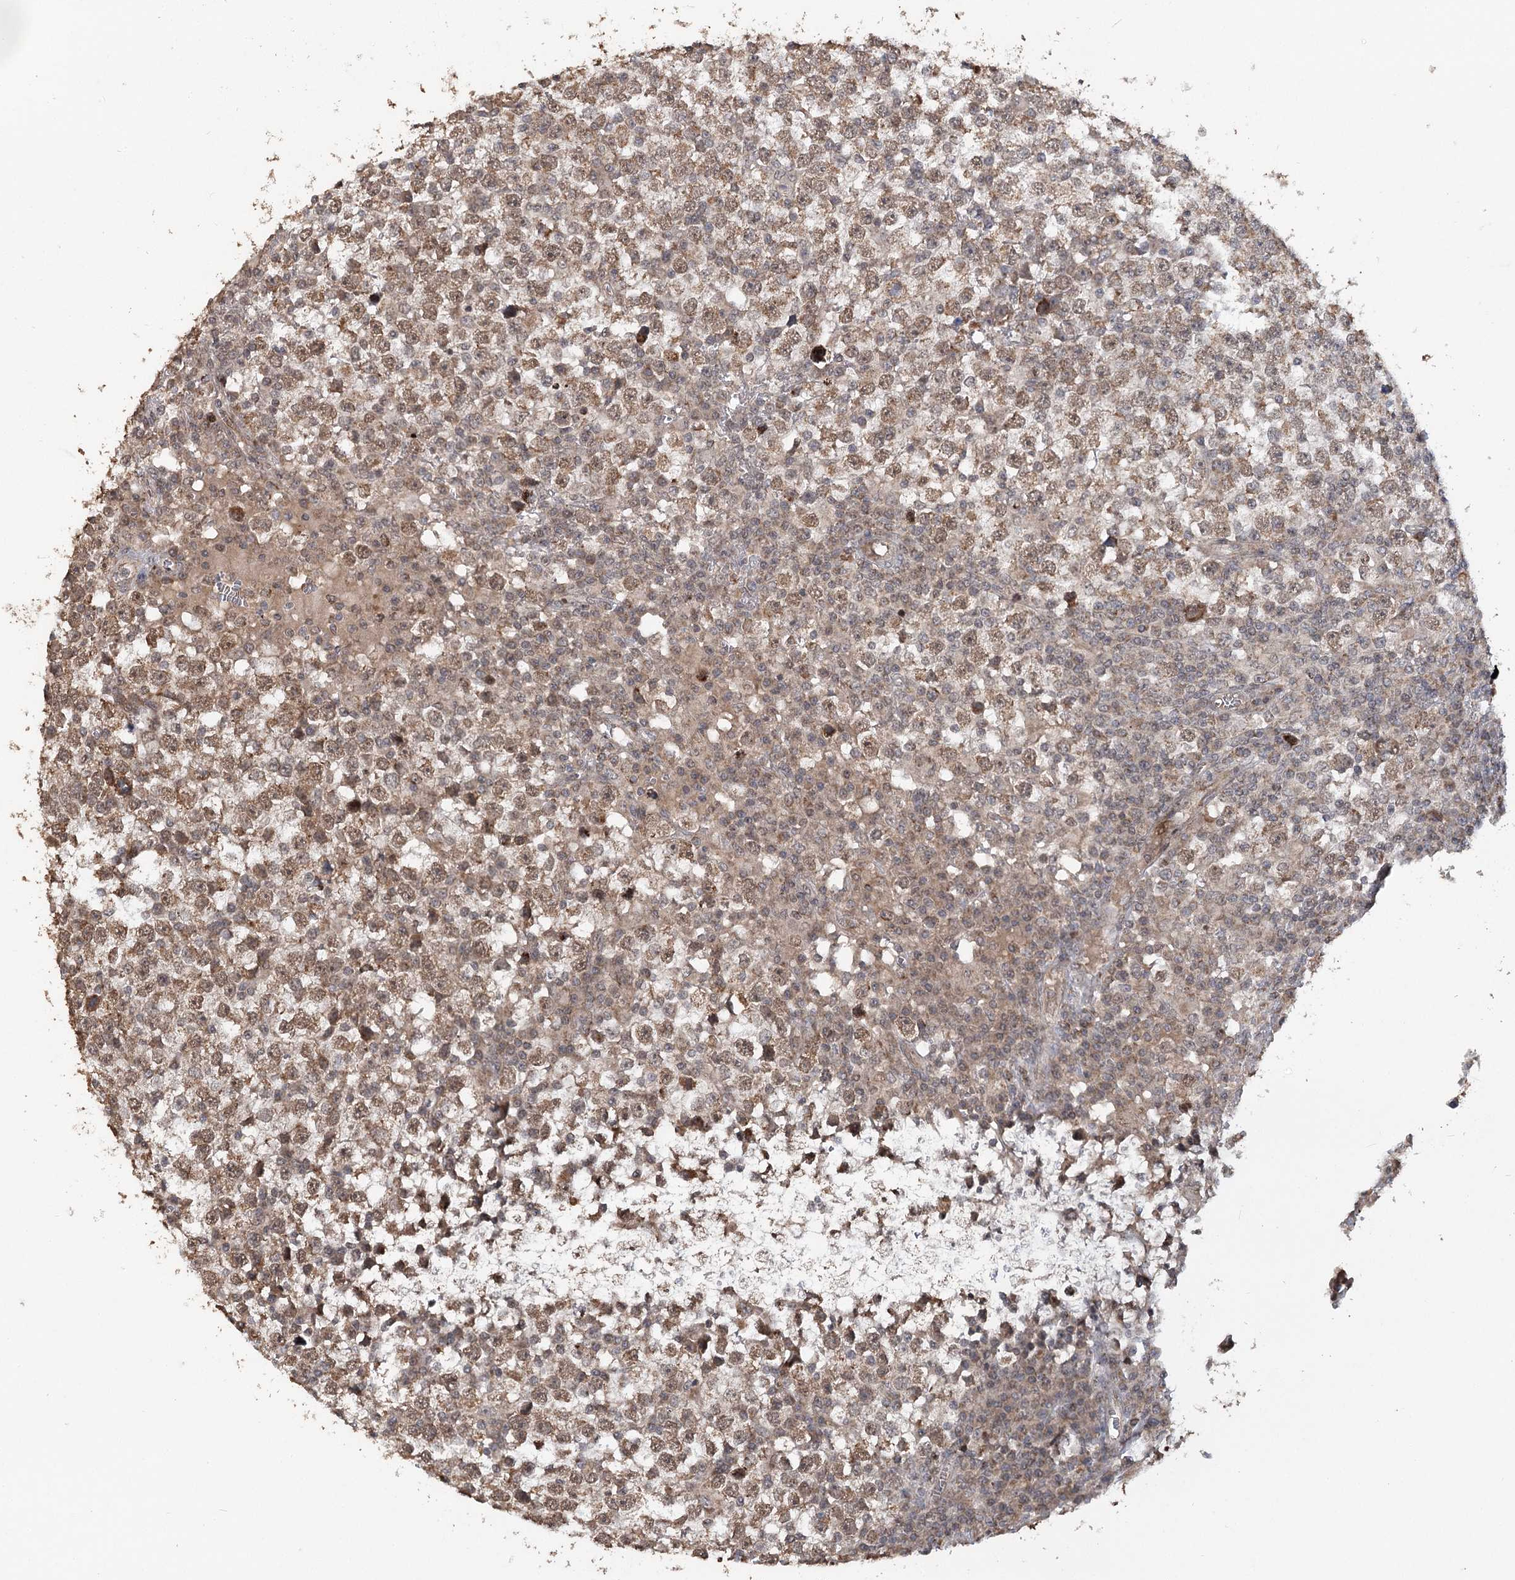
{"staining": {"intensity": "moderate", "quantity": ">75%", "location": "cytoplasmic/membranous"}, "tissue": "testis cancer", "cell_type": "Tumor cells", "image_type": "cancer", "snomed": [{"axis": "morphology", "description": "Seminoma, NOS"}, {"axis": "topography", "description": "Testis"}], "caption": "An image of testis seminoma stained for a protein demonstrates moderate cytoplasmic/membranous brown staining in tumor cells.", "gene": "ZNRF3", "patient": {"sex": "male", "age": 65}}